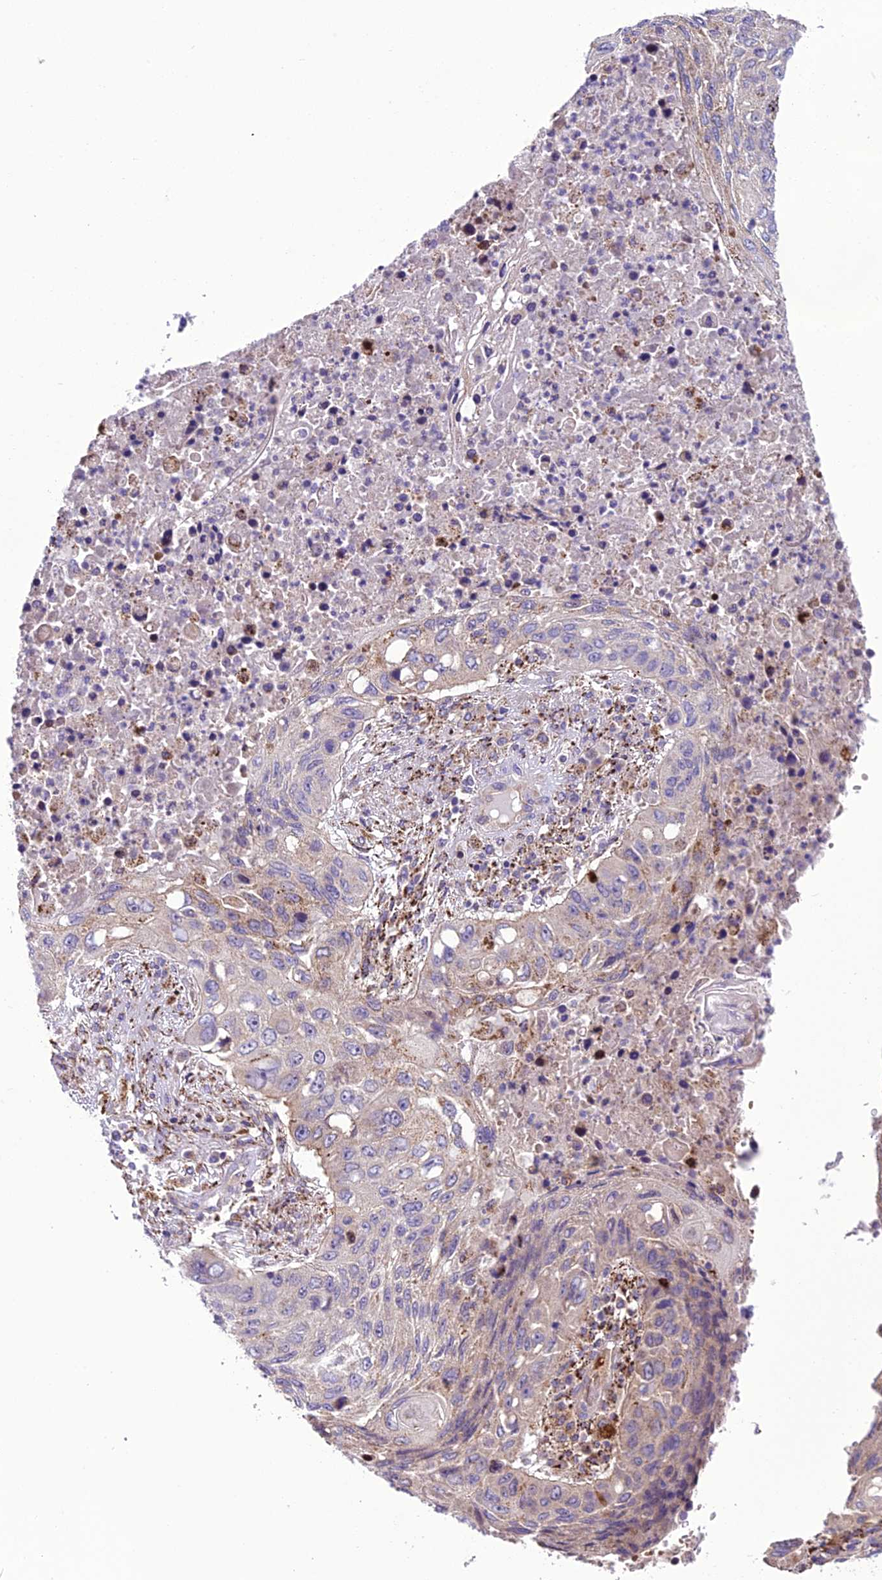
{"staining": {"intensity": "negative", "quantity": "none", "location": "none"}, "tissue": "lung cancer", "cell_type": "Tumor cells", "image_type": "cancer", "snomed": [{"axis": "morphology", "description": "Squamous cell carcinoma, NOS"}, {"axis": "topography", "description": "Lung"}], "caption": "The image exhibits no significant positivity in tumor cells of lung cancer (squamous cell carcinoma).", "gene": "TBC1D24", "patient": {"sex": "female", "age": 63}}